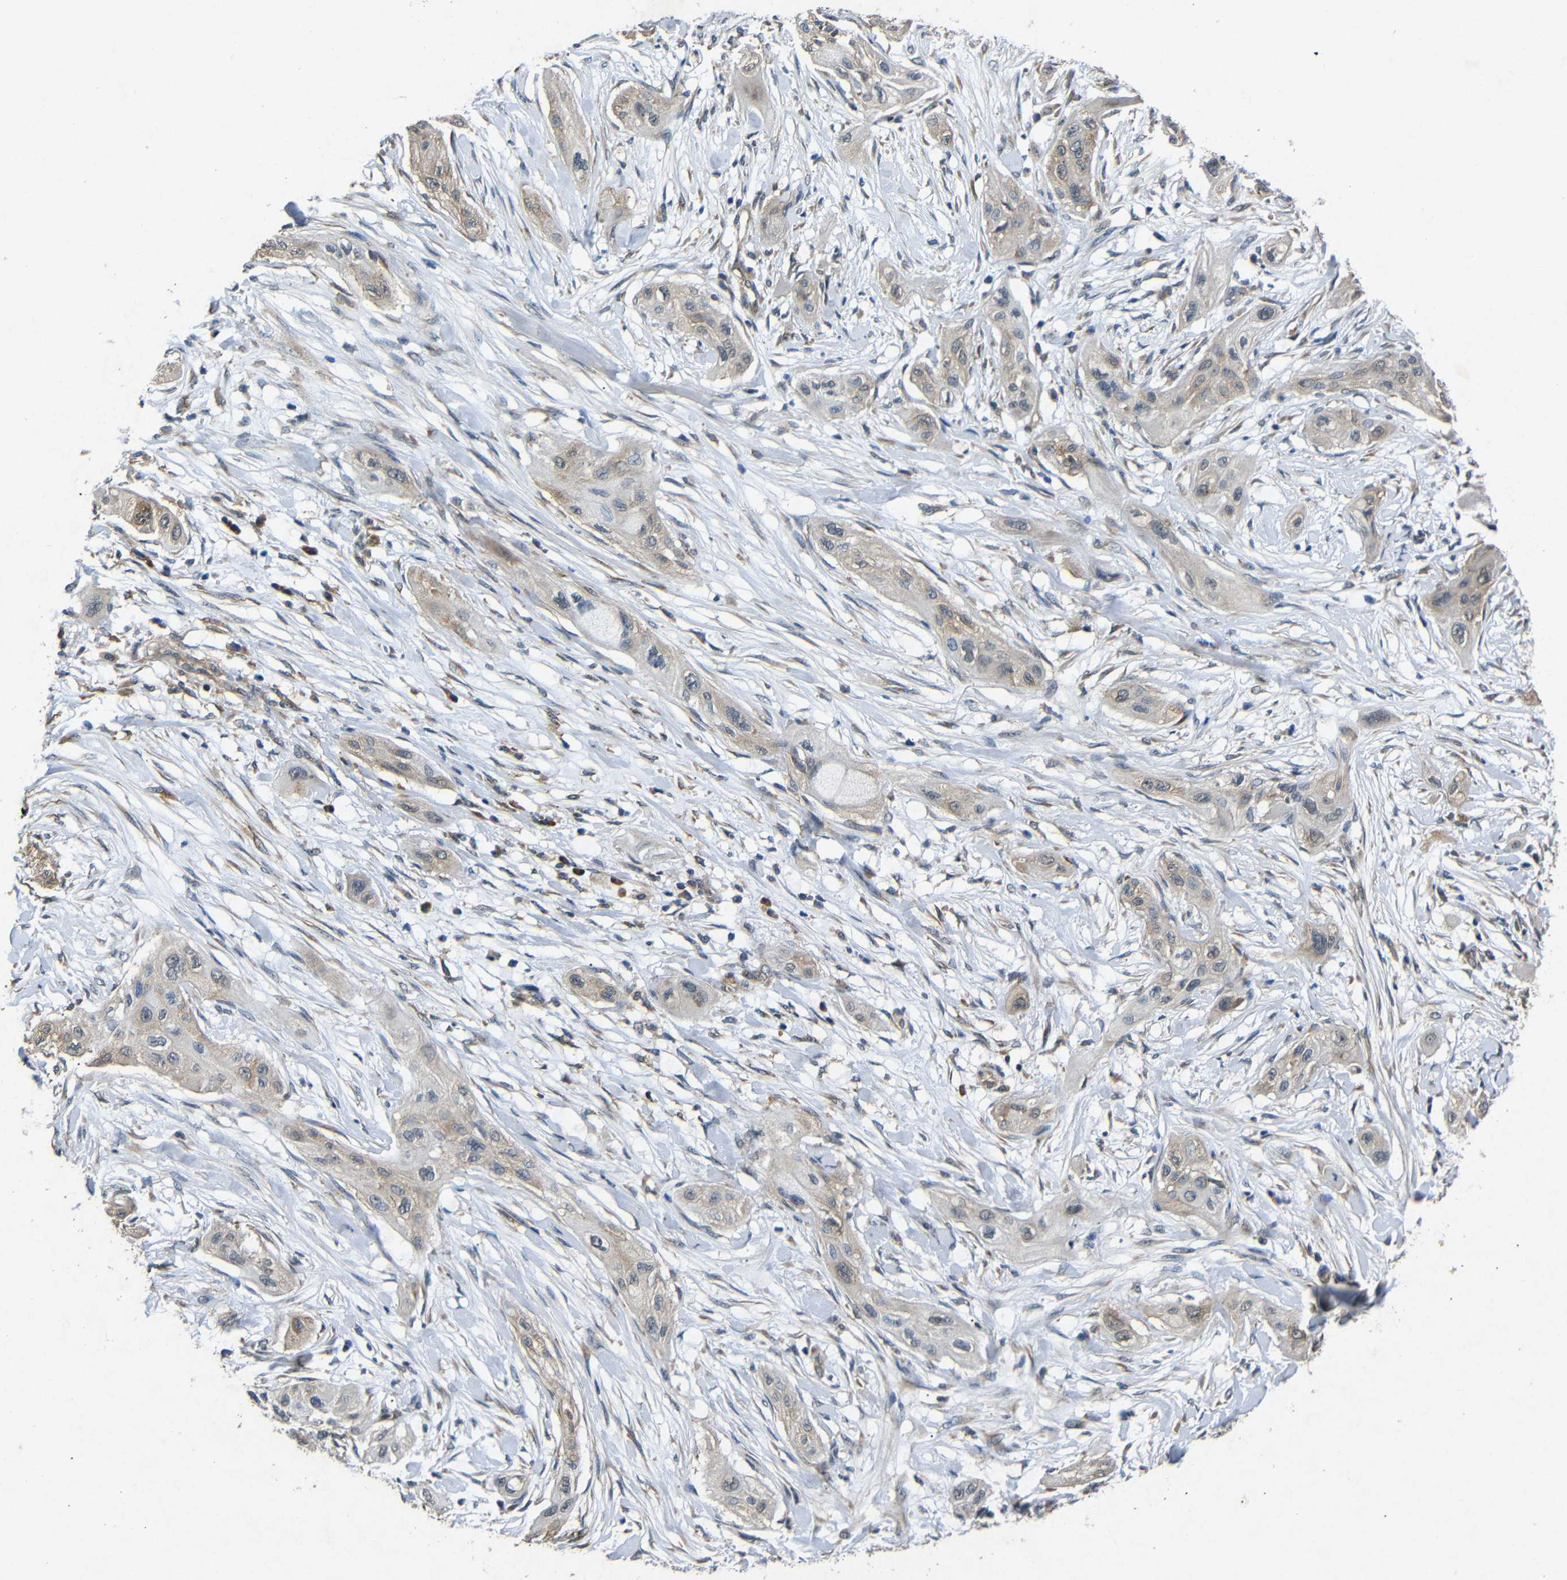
{"staining": {"intensity": "weak", "quantity": ">75%", "location": "cytoplasmic/membranous"}, "tissue": "lung cancer", "cell_type": "Tumor cells", "image_type": "cancer", "snomed": [{"axis": "morphology", "description": "Squamous cell carcinoma, NOS"}, {"axis": "topography", "description": "Lung"}], "caption": "This histopathology image displays lung cancer stained with immunohistochemistry (IHC) to label a protein in brown. The cytoplasmic/membranous of tumor cells show weak positivity for the protein. Nuclei are counter-stained blue.", "gene": "BNIP3", "patient": {"sex": "female", "age": 47}}